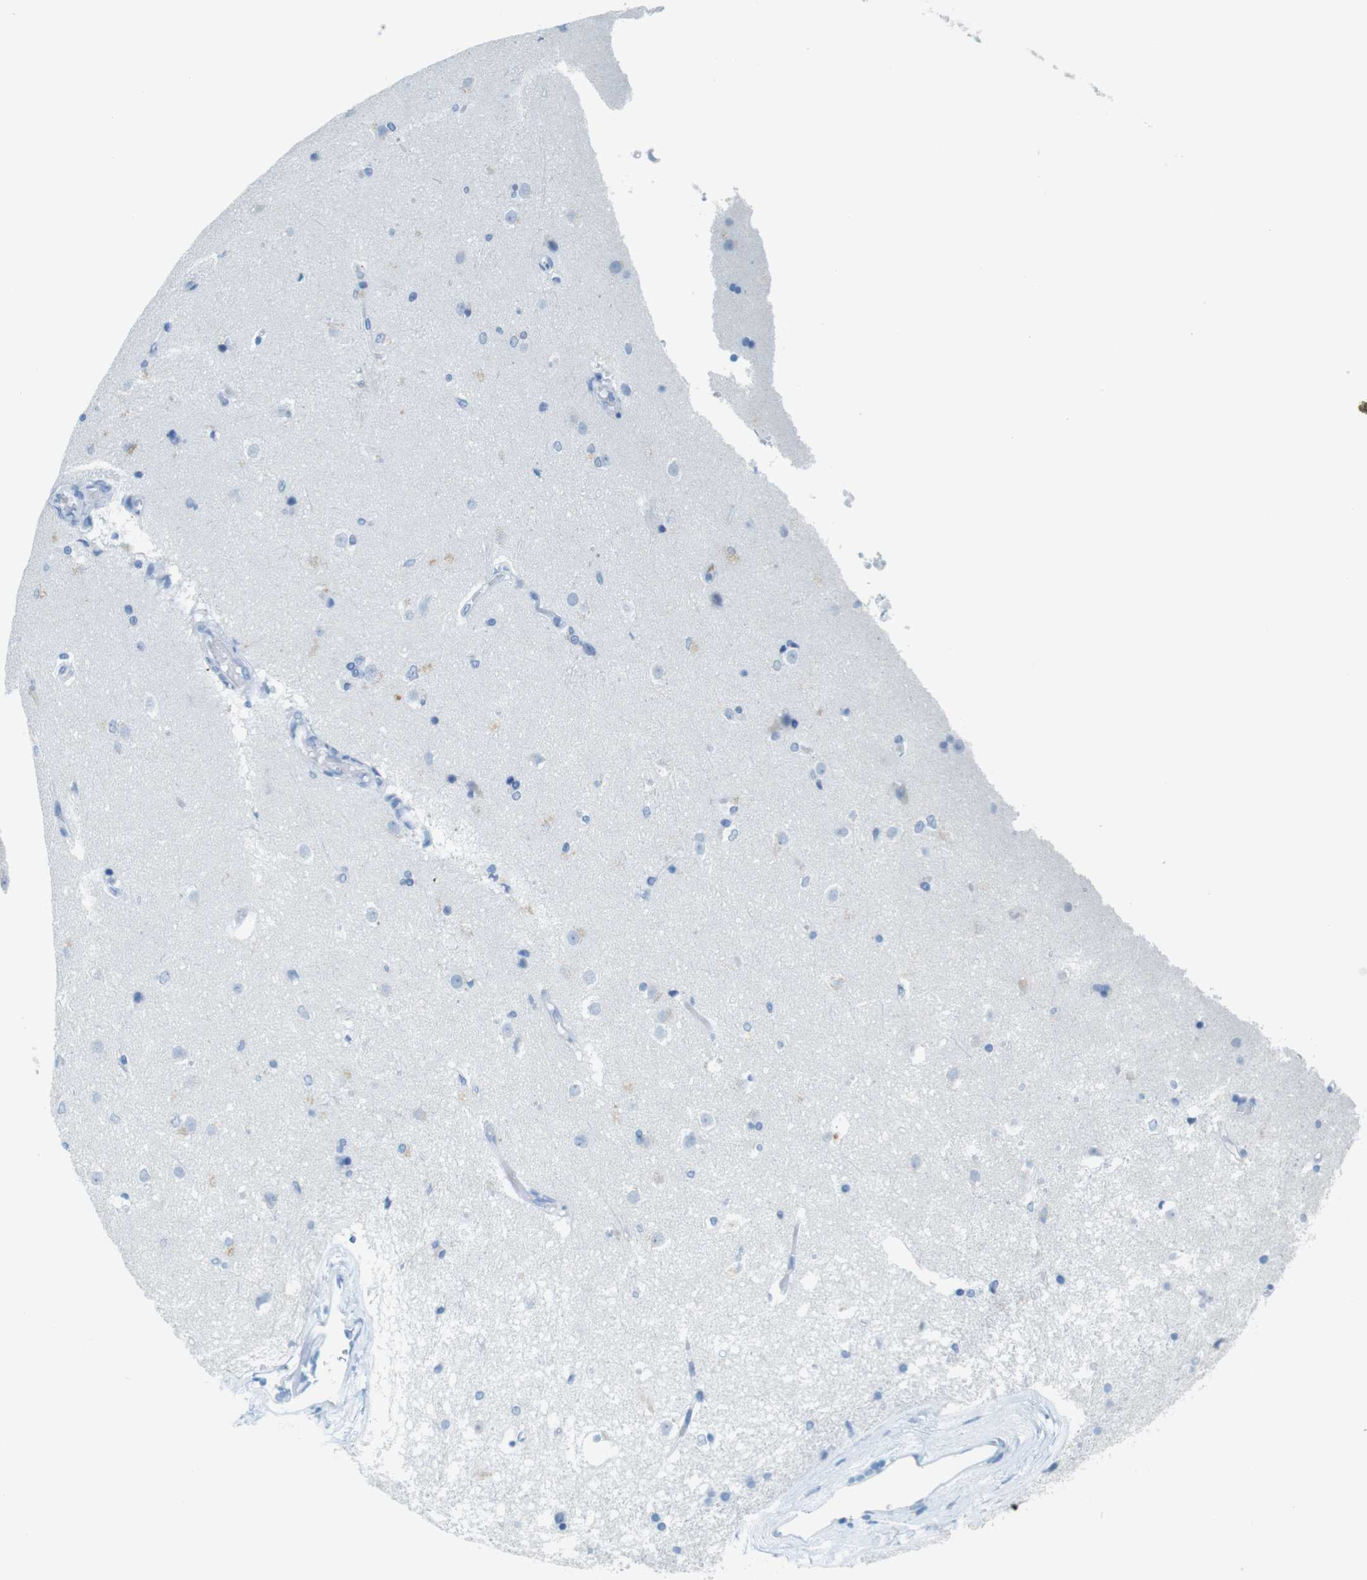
{"staining": {"intensity": "negative", "quantity": "none", "location": "none"}, "tissue": "caudate", "cell_type": "Glial cells", "image_type": "normal", "snomed": [{"axis": "morphology", "description": "Normal tissue, NOS"}, {"axis": "topography", "description": "Lateral ventricle wall"}], "caption": "Caudate was stained to show a protein in brown. There is no significant expression in glial cells. (DAB (3,3'-diaminobenzidine) immunohistochemistry (IHC) with hematoxylin counter stain).", "gene": "MCEMP1", "patient": {"sex": "female", "age": 19}}